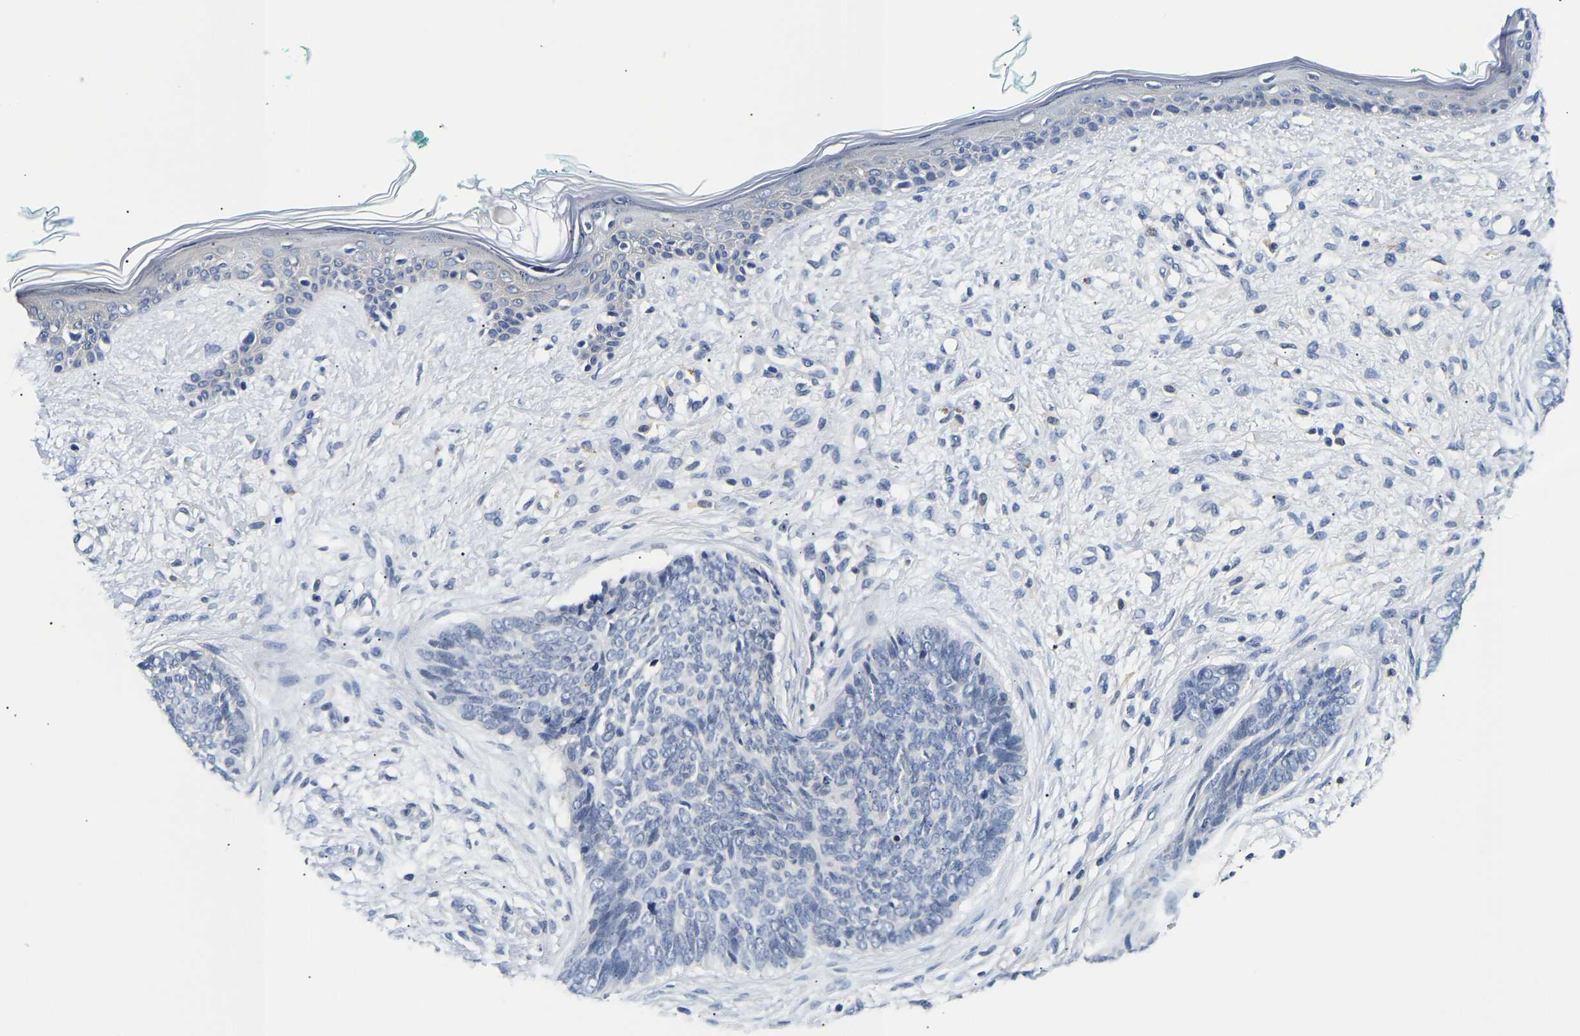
{"staining": {"intensity": "negative", "quantity": "none", "location": "none"}, "tissue": "skin cancer", "cell_type": "Tumor cells", "image_type": "cancer", "snomed": [{"axis": "morphology", "description": "Basal cell carcinoma"}, {"axis": "topography", "description": "Skin"}], "caption": "A histopathology image of basal cell carcinoma (skin) stained for a protein reveals no brown staining in tumor cells.", "gene": "UCHL3", "patient": {"sex": "female", "age": 84}}